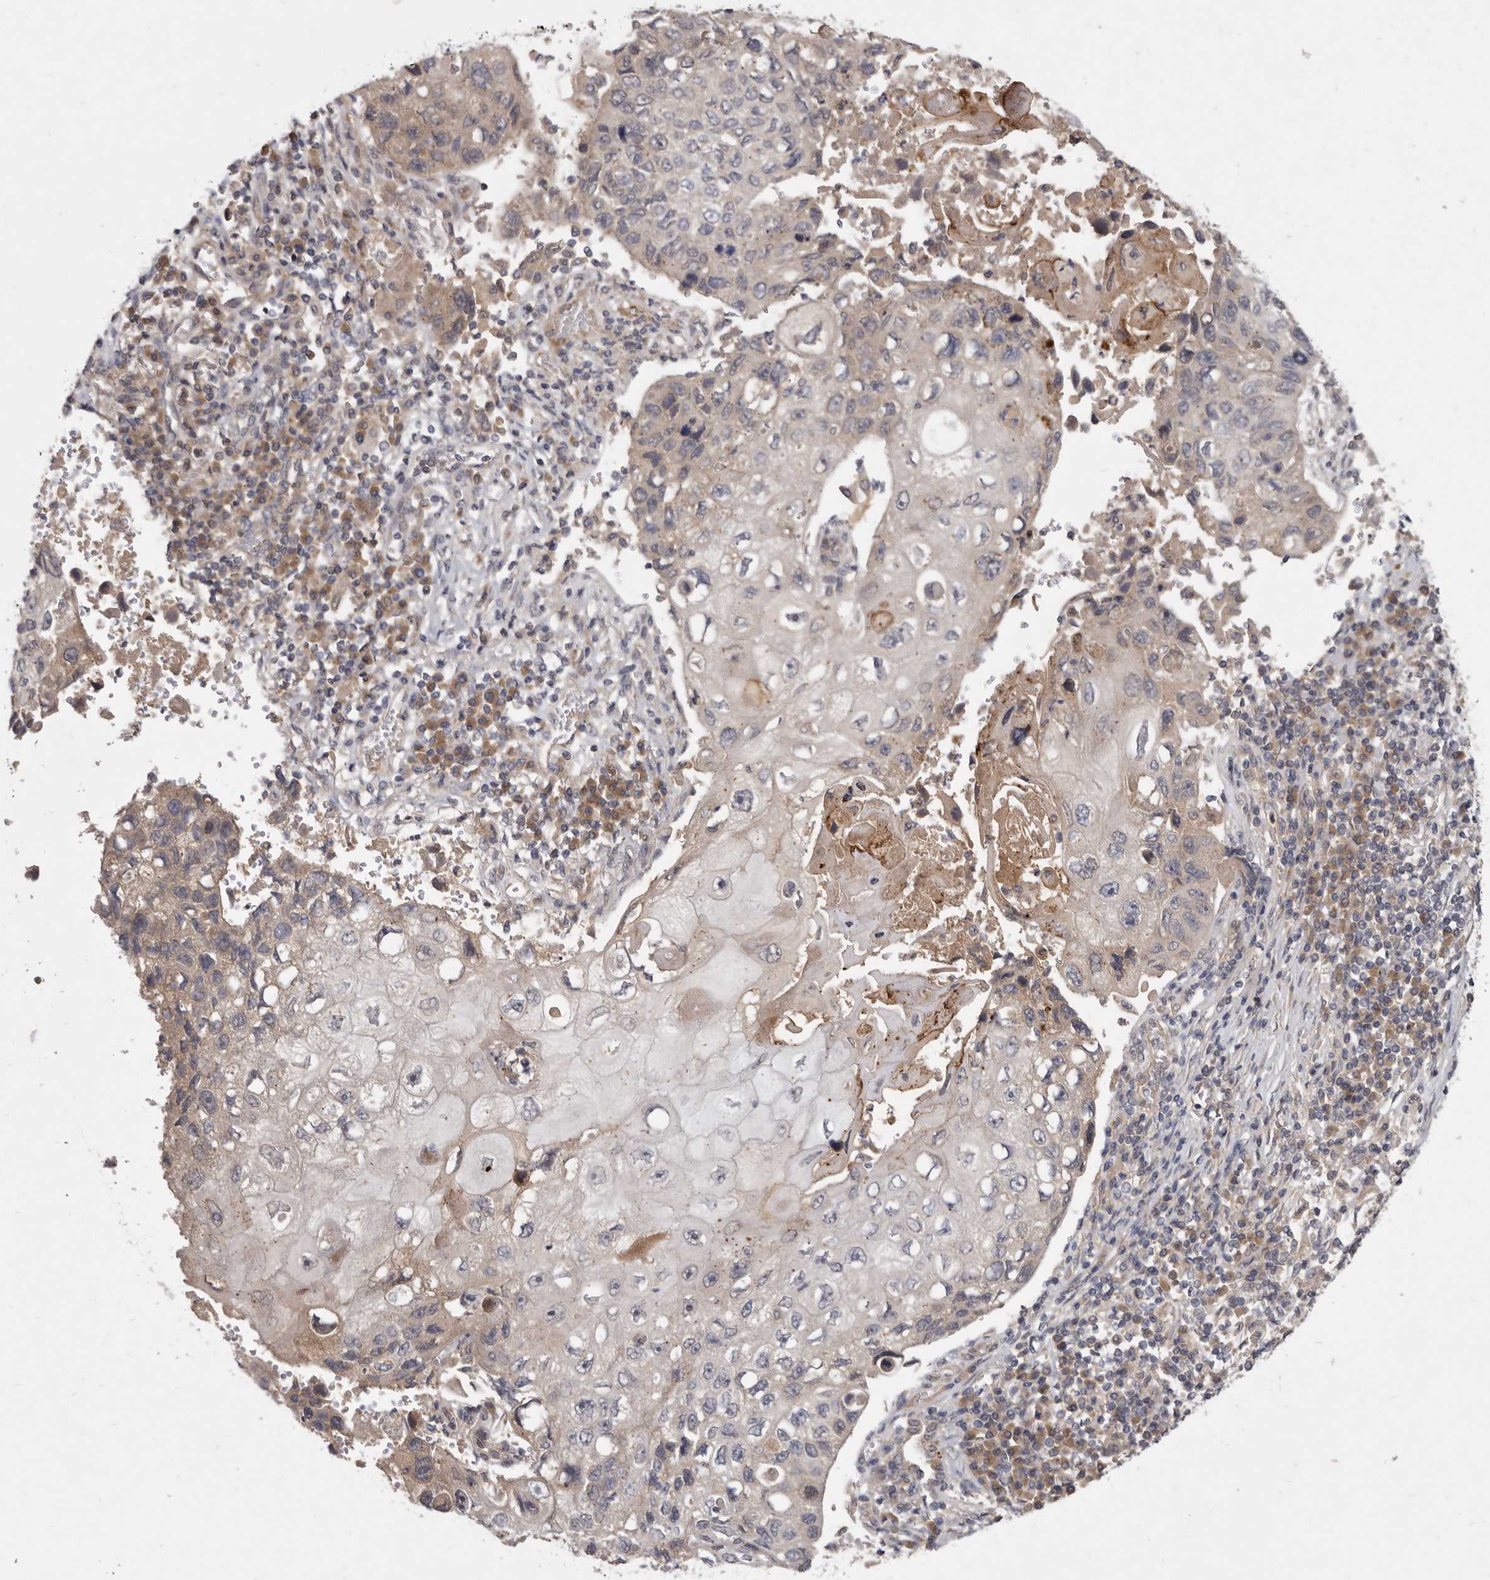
{"staining": {"intensity": "weak", "quantity": "<25%", "location": "cytoplasmic/membranous"}, "tissue": "lung cancer", "cell_type": "Tumor cells", "image_type": "cancer", "snomed": [{"axis": "morphology", "description": "Squamous cell carcinoma, NOS"}, {"axis": "topography", "description": "Lung"}], "caption": "This is an immunohistochemistry (IHC) micrograph of lung squamous cell carcinoma. There is no expression in tumor cells.", "gene": "SLC22A1", "patient": {"sex": "male", "age": 61}}